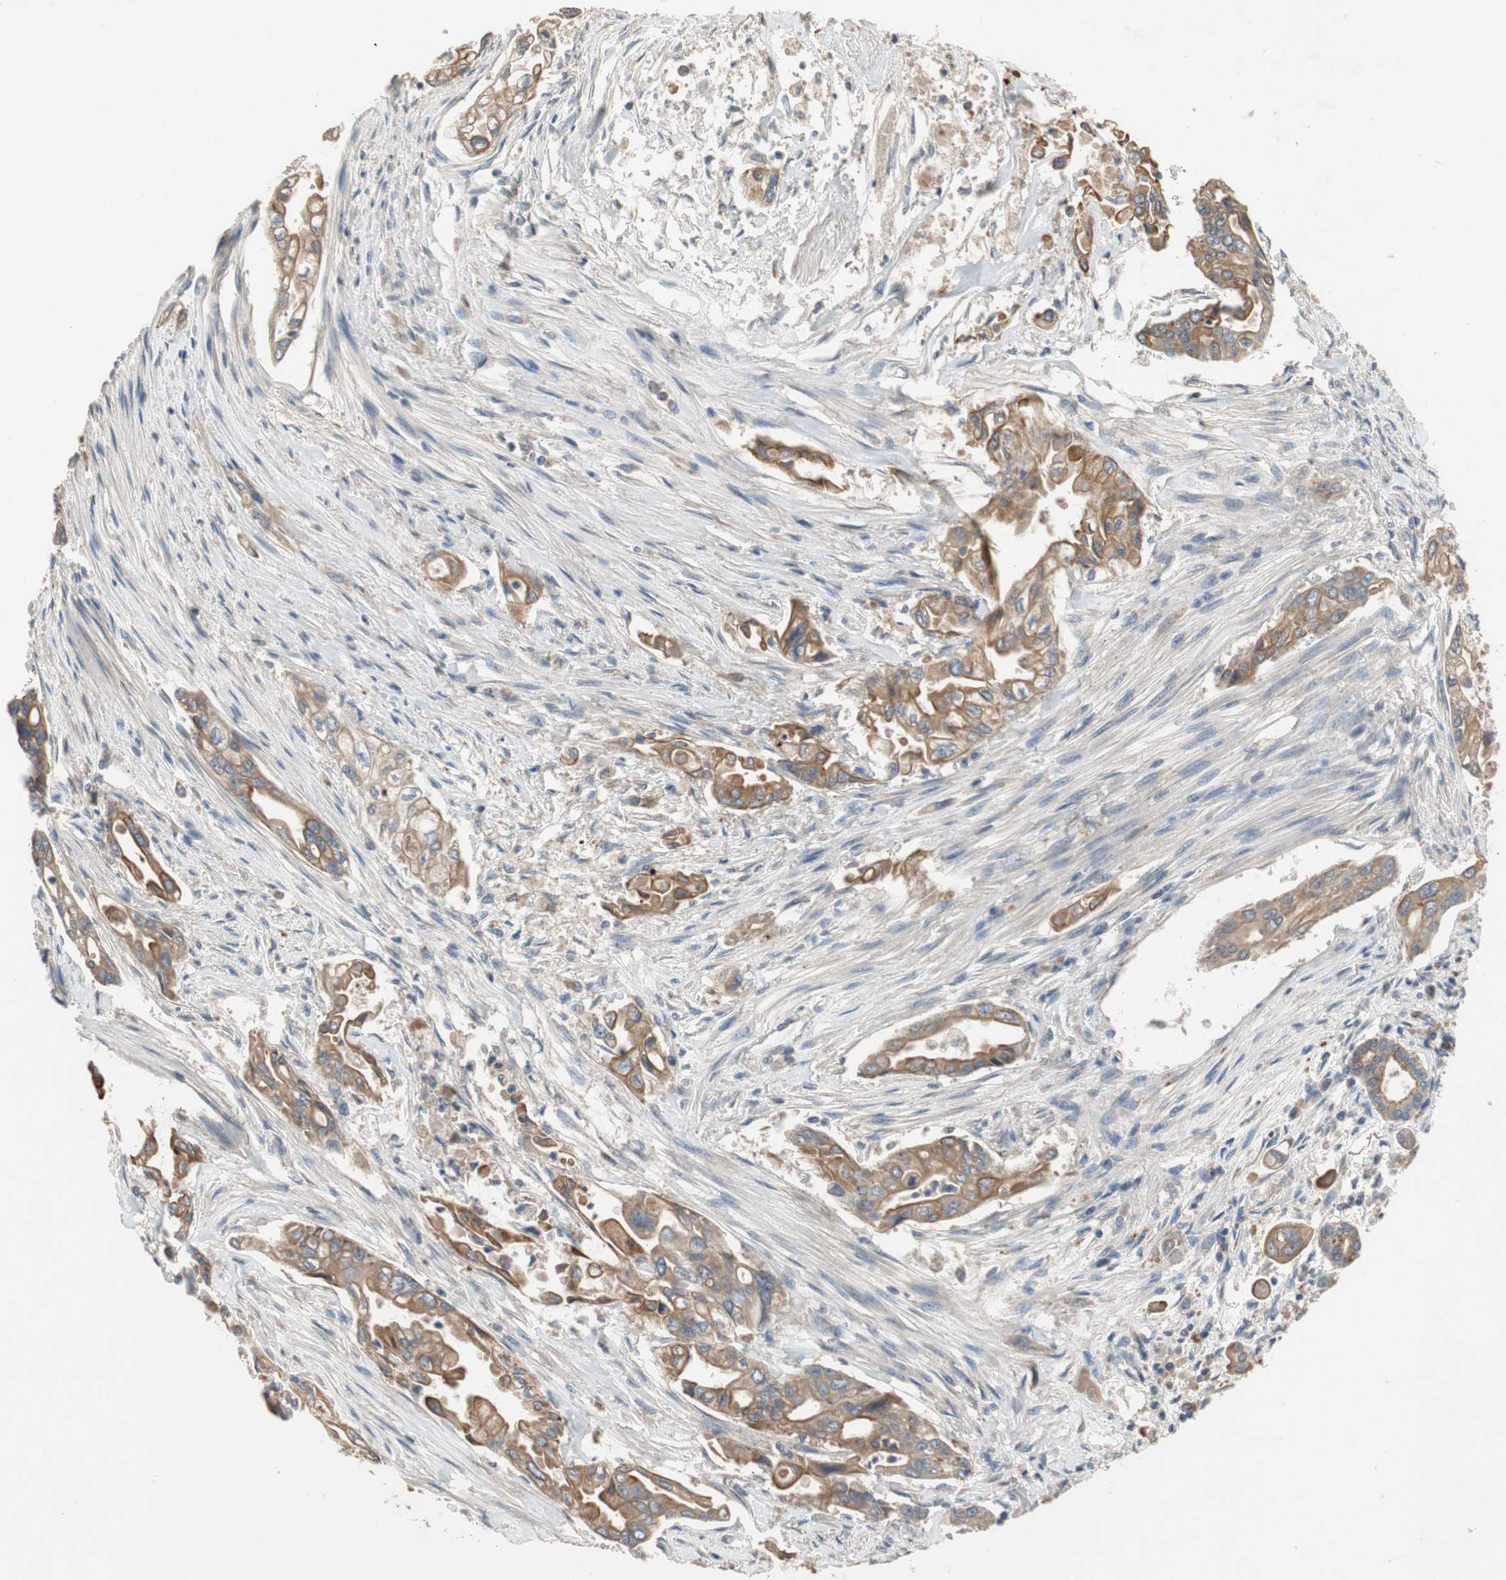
{"staining": {"intensity": "moderate", "quantity": ">75%", "location": "cytoplasmic/membranous"}, "tissue": "pancreatic cancer", "cell_type": "Tumor cells", "image_type": "cancer", "snomed": [{"axis": "morphology", "description": "Normal tissue, NOS"}, {"axis": "topography", "description": "Pancreas"}], "caption": "Protein expression analysis of human pancreatic cancer reveals moderate cytoplasmic/membranous positivity in about >75% of tumor cells. (IHC, brightfield microscopy, high magnification).", "gene": "ADAP1", "patient": {"sex": "male", "age": 42}}